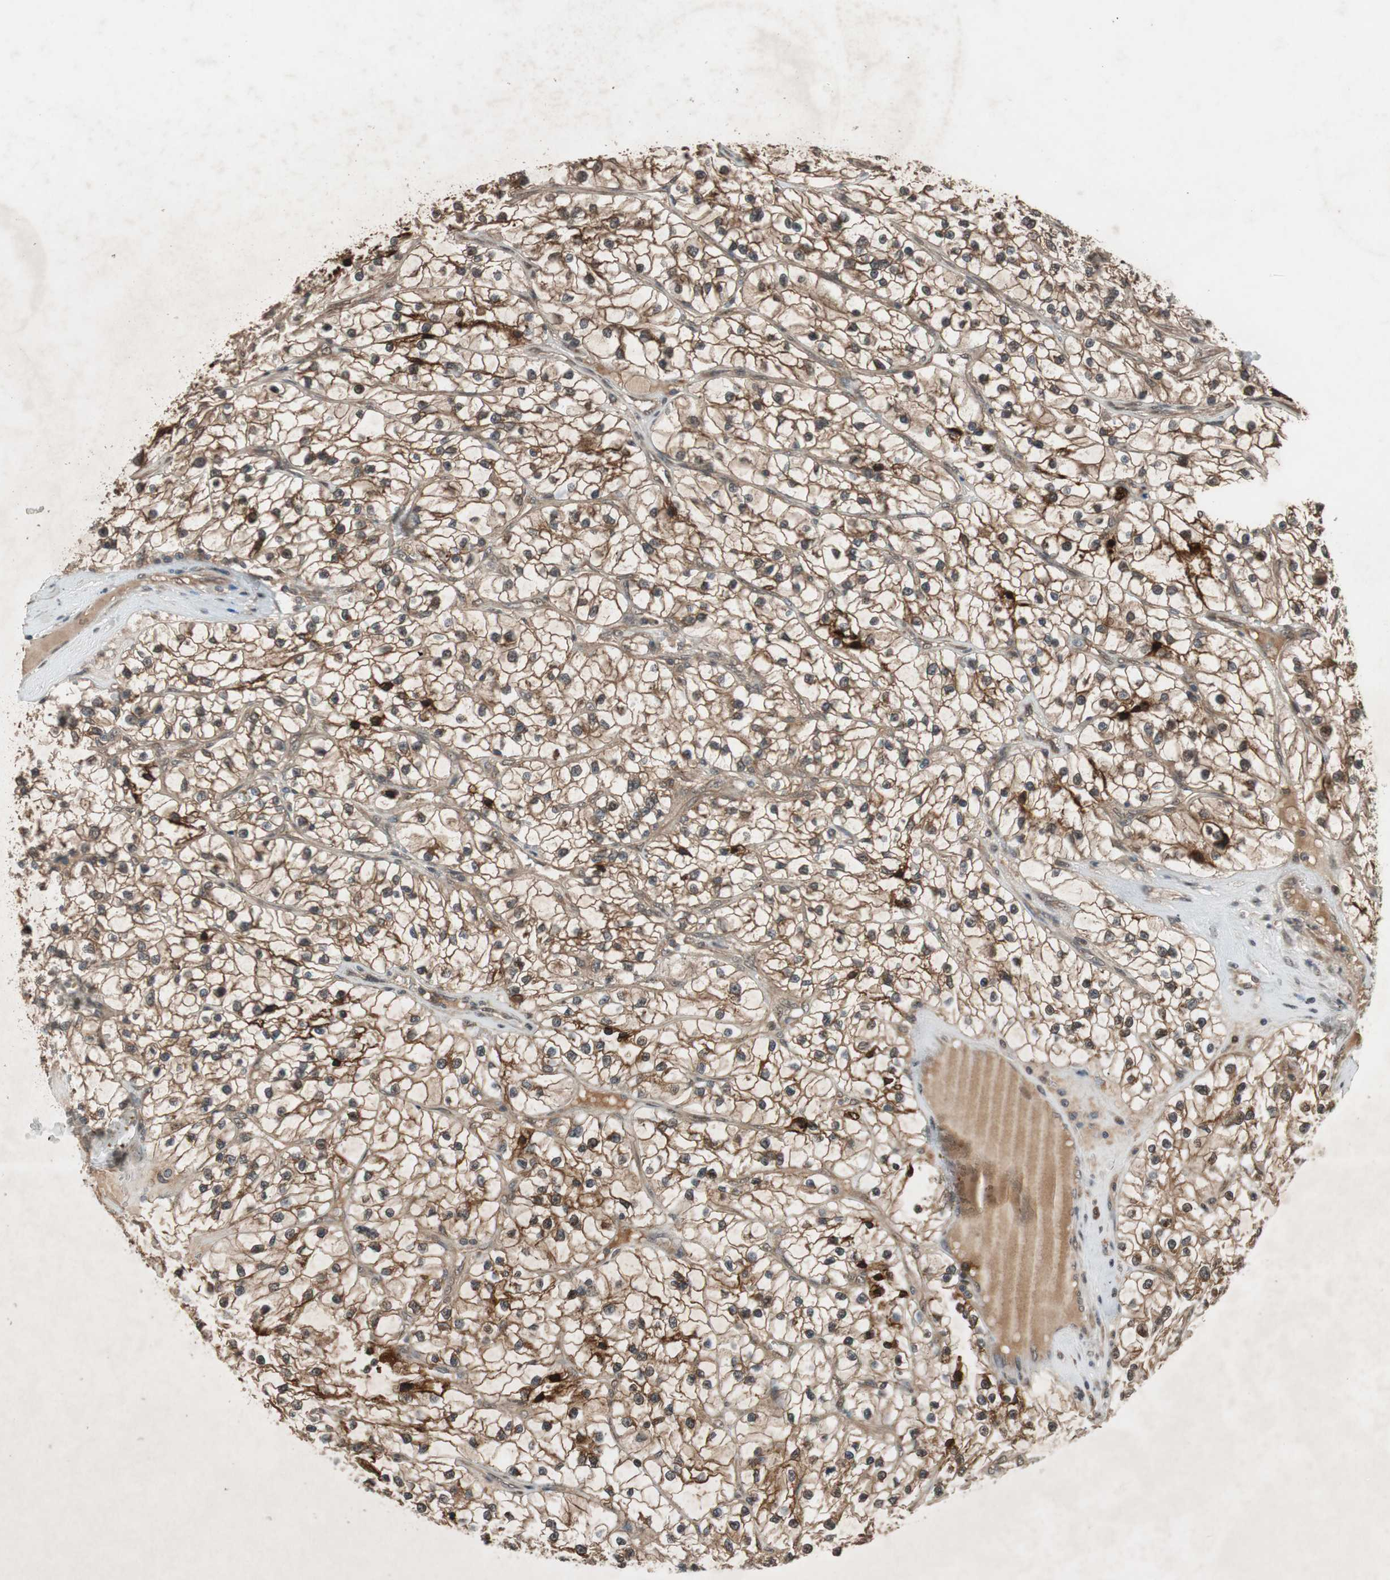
{"staining": {"intensity": "strong", "quantity": ">75%", "location": "cytoplasmic/membranous,nuclear"}, "tissue": "renal cancer", "cell_type": "Tumor cells", "image_type": "cancer", "snomed": [{"axis": "morphology", "description": "Adenocarcinoma, NOS"}, {"axis": "topography", "description": "Kidney"}], "caption": "Strong cytoplasmic/membranous and nuclear expression for a protein is identified in about >75% of tumor cells of renal cancer (adenocarcinoma) using immunohistochemistry (IHC).", "gene": "TMEM230", "patient": {"sex": "female", "age": 57}}